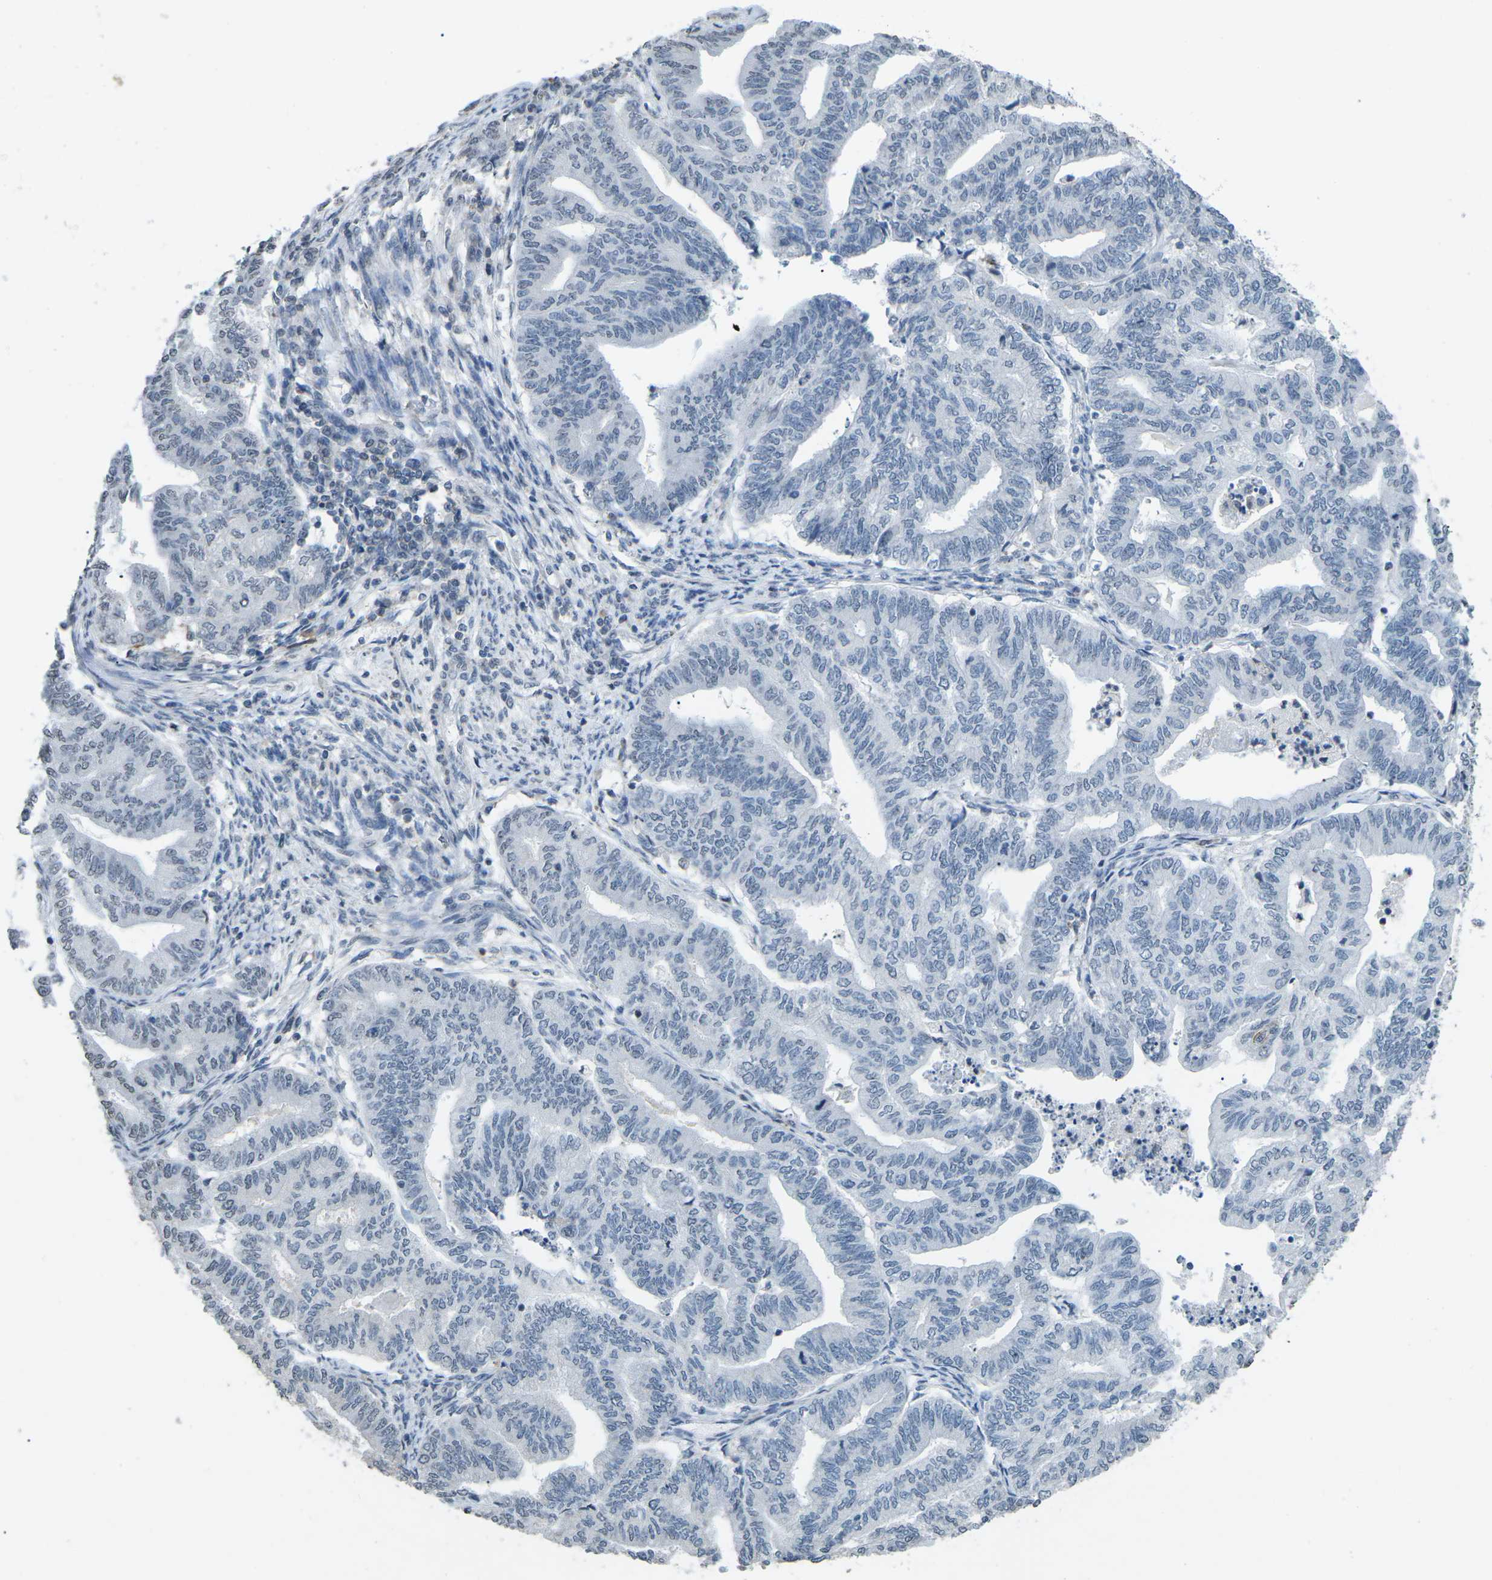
{"staining": {"intensity": "negative", "quantity": "none", "location": "none"}, "tissue": "endometrial cancer", "cell_type": "Tumor cells", "image_type": "cancer", "snomed": [{"axis": "morphology", "description": "Adenocarcinoma, NOS"}, {"axis": "topography", "description": "Endometrium"}], "caption": "Immunohistochemical staining of endometrial cancer reveals no significant positivity in tumor cells.", "gene": "TFR2", "patient": {"sex": "female", "age": 79}}